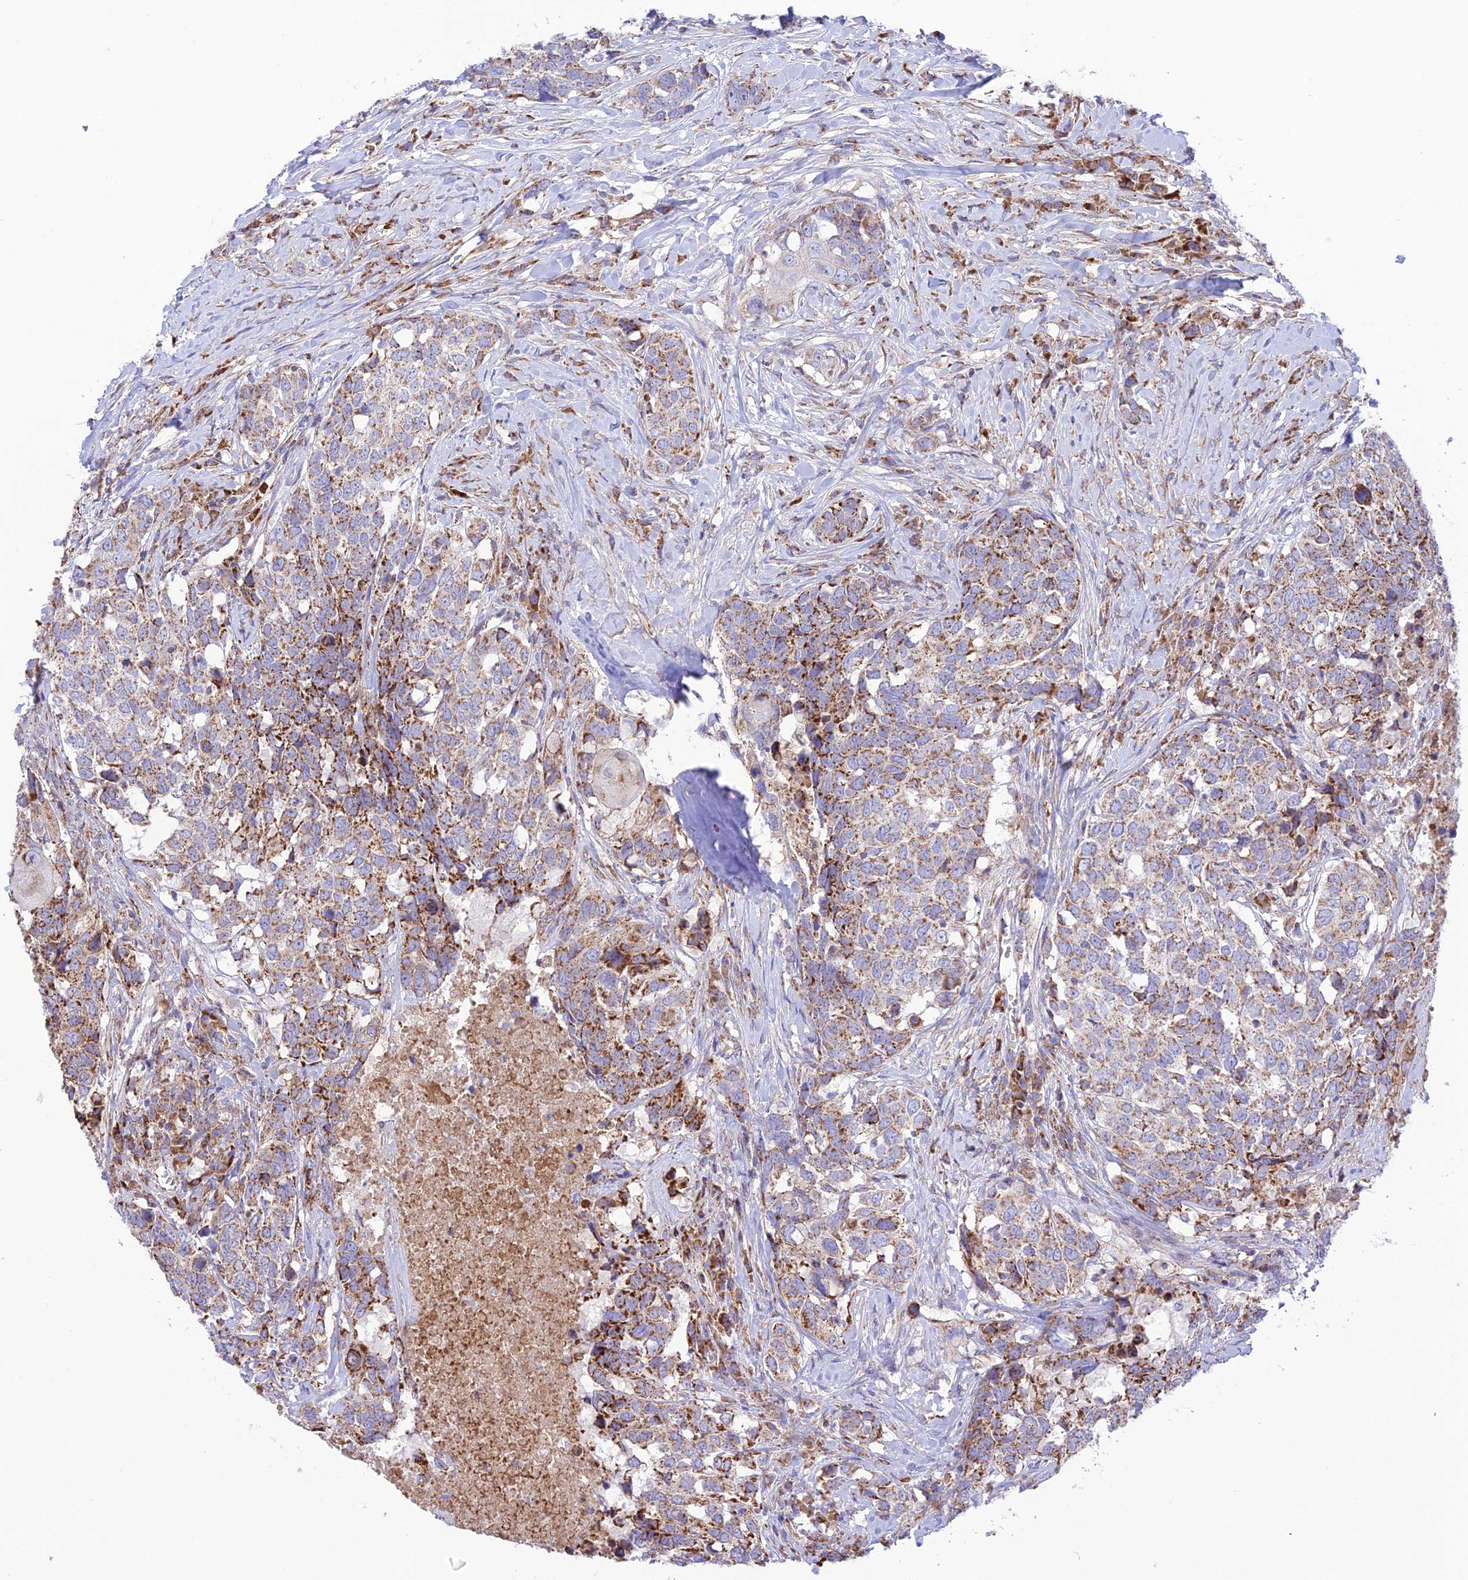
{"staining": {"intensity": "moderate", "quantity": ">75%", "location": "cytoplasmic/membranous"}, "tissue": "head and neck cancer", "cell_type": "Tumor cells", "image_type": "cancer", "snomed": [{"axis": "morphology", "description": "Squamous cell carcinoma, NOS"}, {"axis": "topography", "description": "Head-Neck"}], "caption": "Brown immunohistochemical staining in head and neck squamous cell carcinoma demonstrates moderate cytoplasmic/membranous positivity in about >75% of tumor cells. Immunohistochemistry (ihc) stains the protein in brown and the nuclei are stained blue.", "gene": "UAP1L1", "patient": {"sex": "male", "age": 66}}